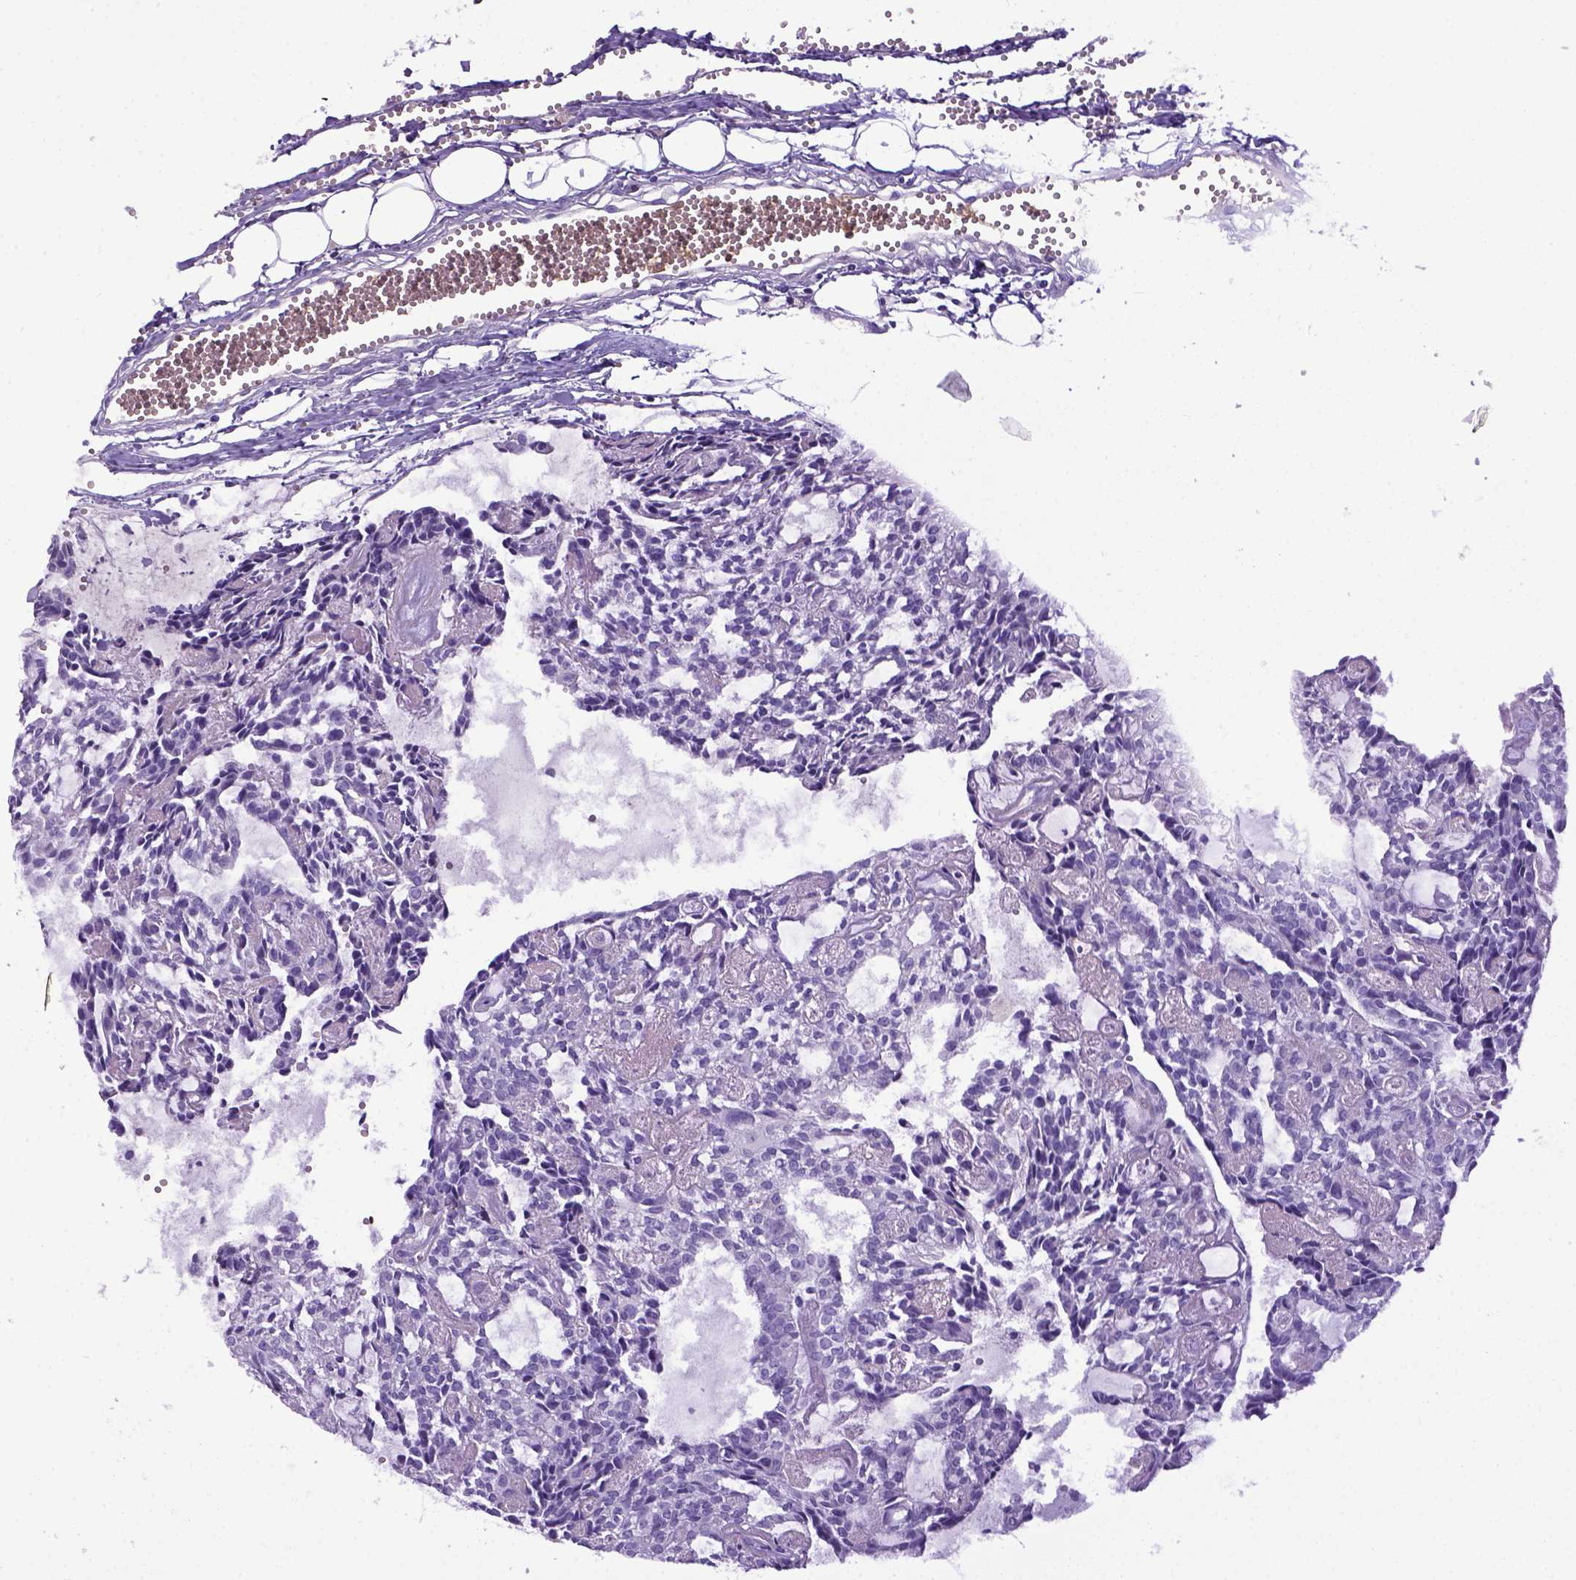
{"staining": {"intensity": "negative", "quantity": "none", "location": "none"}, "tissue": "head and neck cancer", "cell_type": "Tumor cells", "image_type": "cancer", "snomed": [{"axis": "morphology", "description": "Adenocarcinoma, NOS"}, {"axis": "topography", "description": "Head-Neck"}], "caption": "Head and neck cancer was stained to show a protein in brown. There is no significant positivity in tumor cells.", "gene": "ITIH4", "patient": {"sex": "female", "age": 62}}